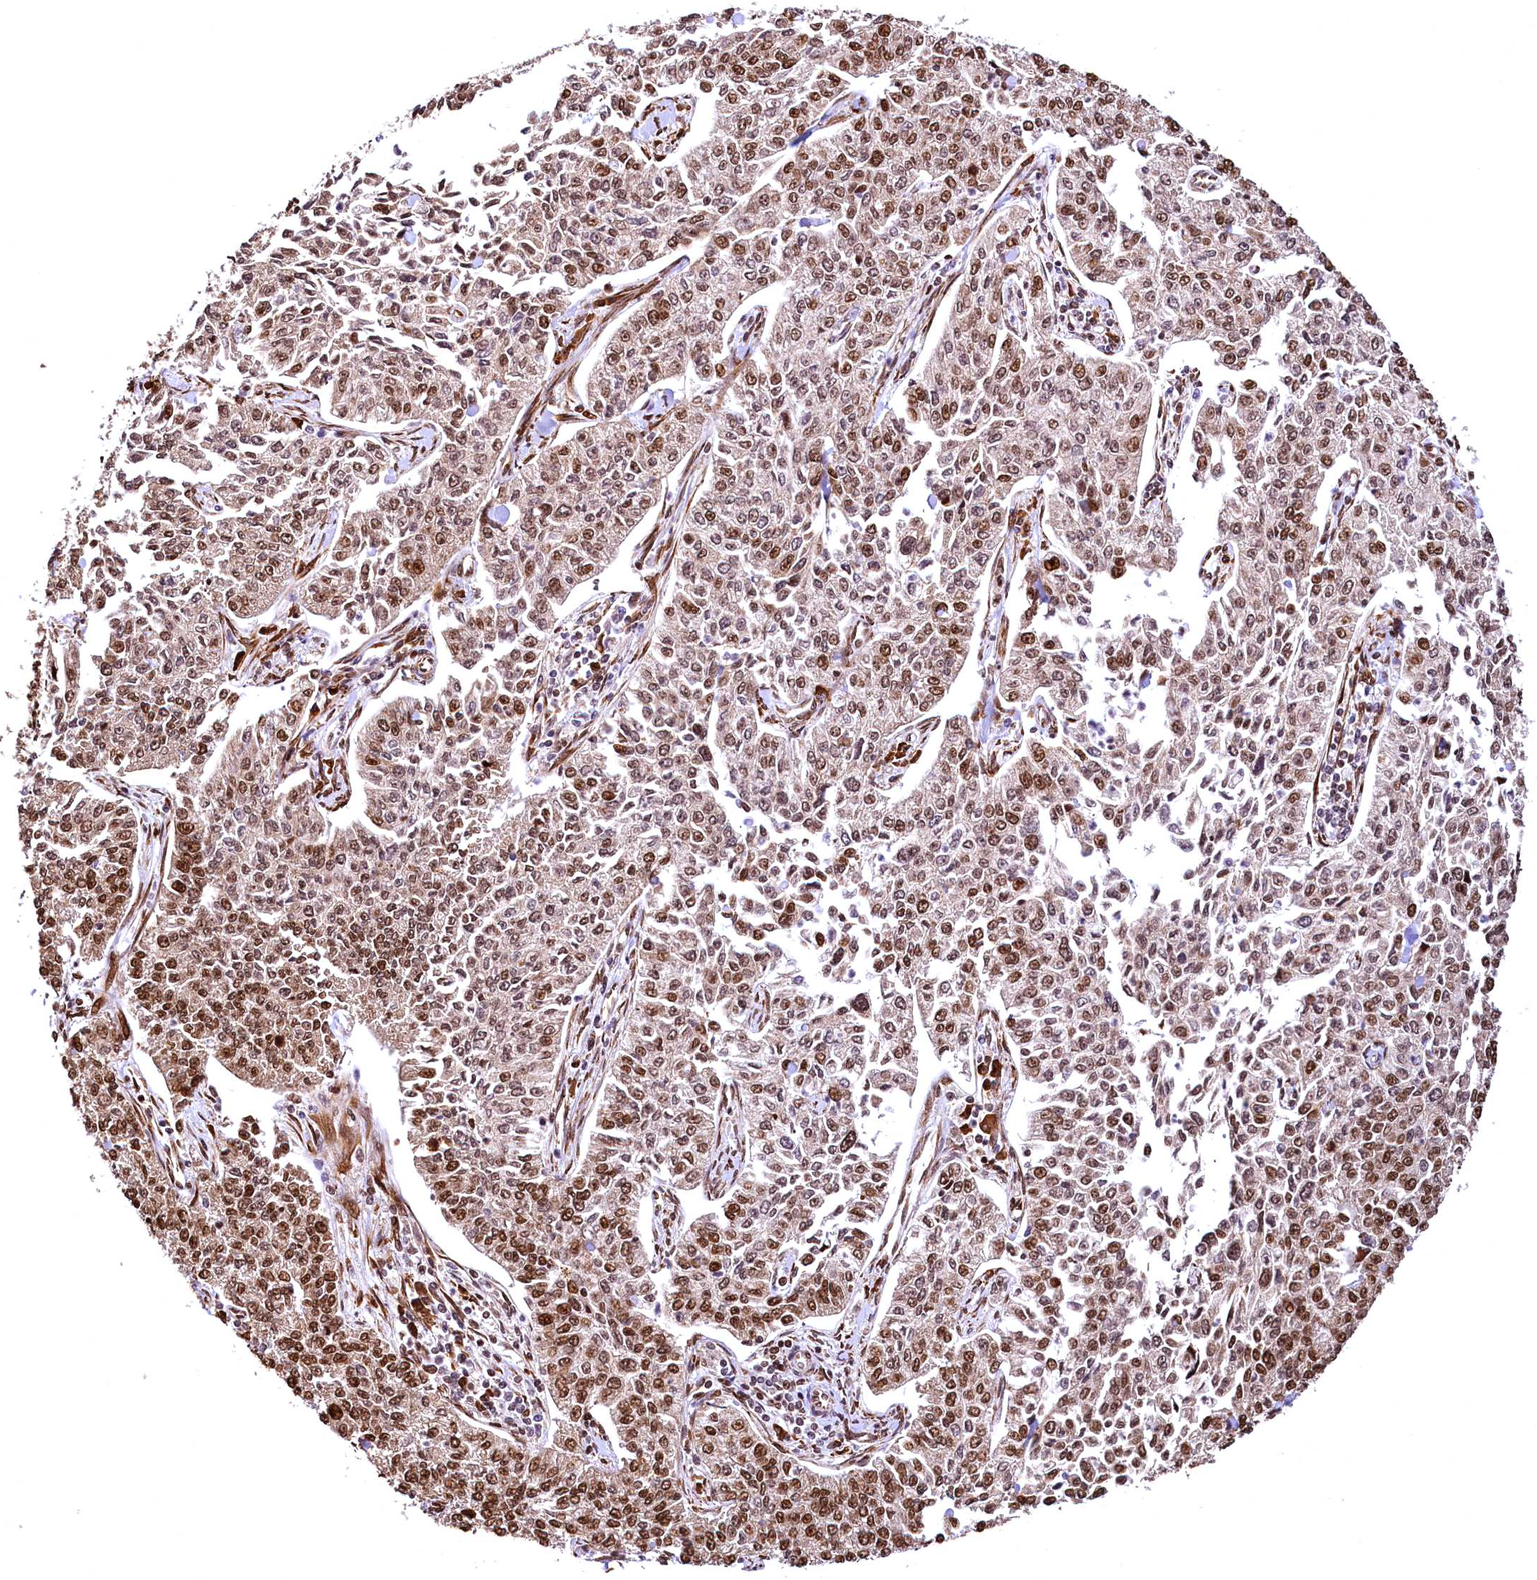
{"staining": {"intensity": "moderate", "quantity": ">75%", "location": "nuclear"}, "tissue": "cervical cancer", "cell_type": "Tumor cells", "image_type": "cancer", "snomed": [{"axis": "morphology", "description": "Squamous cell carcinoma, NOS"}, {"axis": "topography", "description": "Cervix"}], "caption": "Immunohistochemistry (IHC) (DAB (3,3'-diaminobenzidine)) staining of human cervical cancer reveals moderate nuclear protein expression in approximately >75% of tumor cells.", "gene": "PDS5B", "patient": {"sex": "female", "age": 35}}